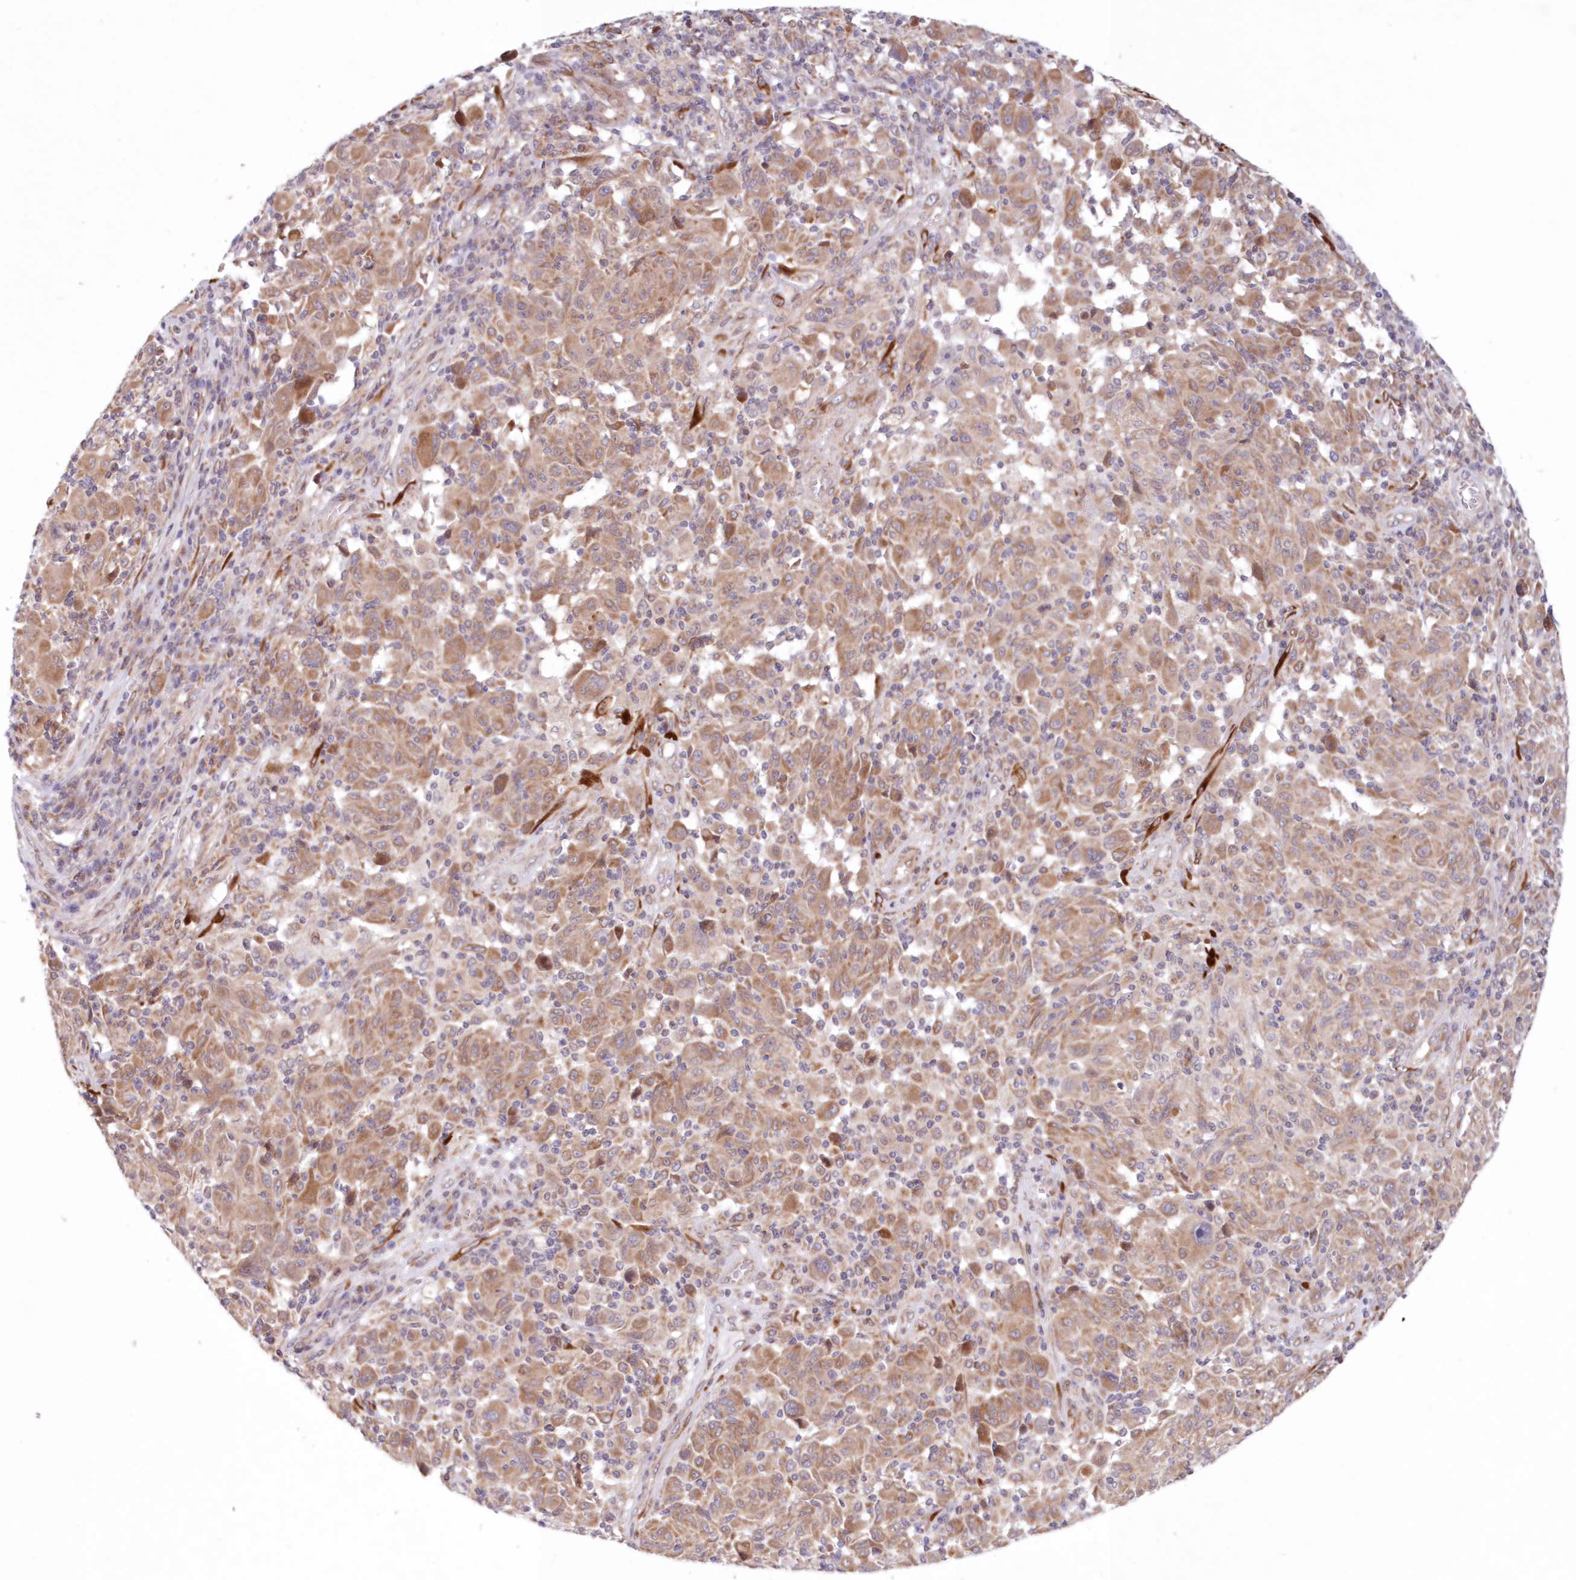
{"staining": {"intensity": "moderate", "quantity": ">75%", "location": "cytoplasmic/membranous"}, "tissue": "melanoma", "cell_type": "Tumor cells", "image_type": "cancer", "snomed": [{"axis": "morphology", "description": "Malignant melanoma, NOS"}, {"axis": "topography", "description": "Skin"}], "caption": "The micrograph shows immunohistochemical staining of melanoma. There is moderate cytoplasmic/membranous positivity is present in approximately >75% of tumor cells.", "gene": "PCYOX1L", "patient": {"sex": "male", "age": 53}}